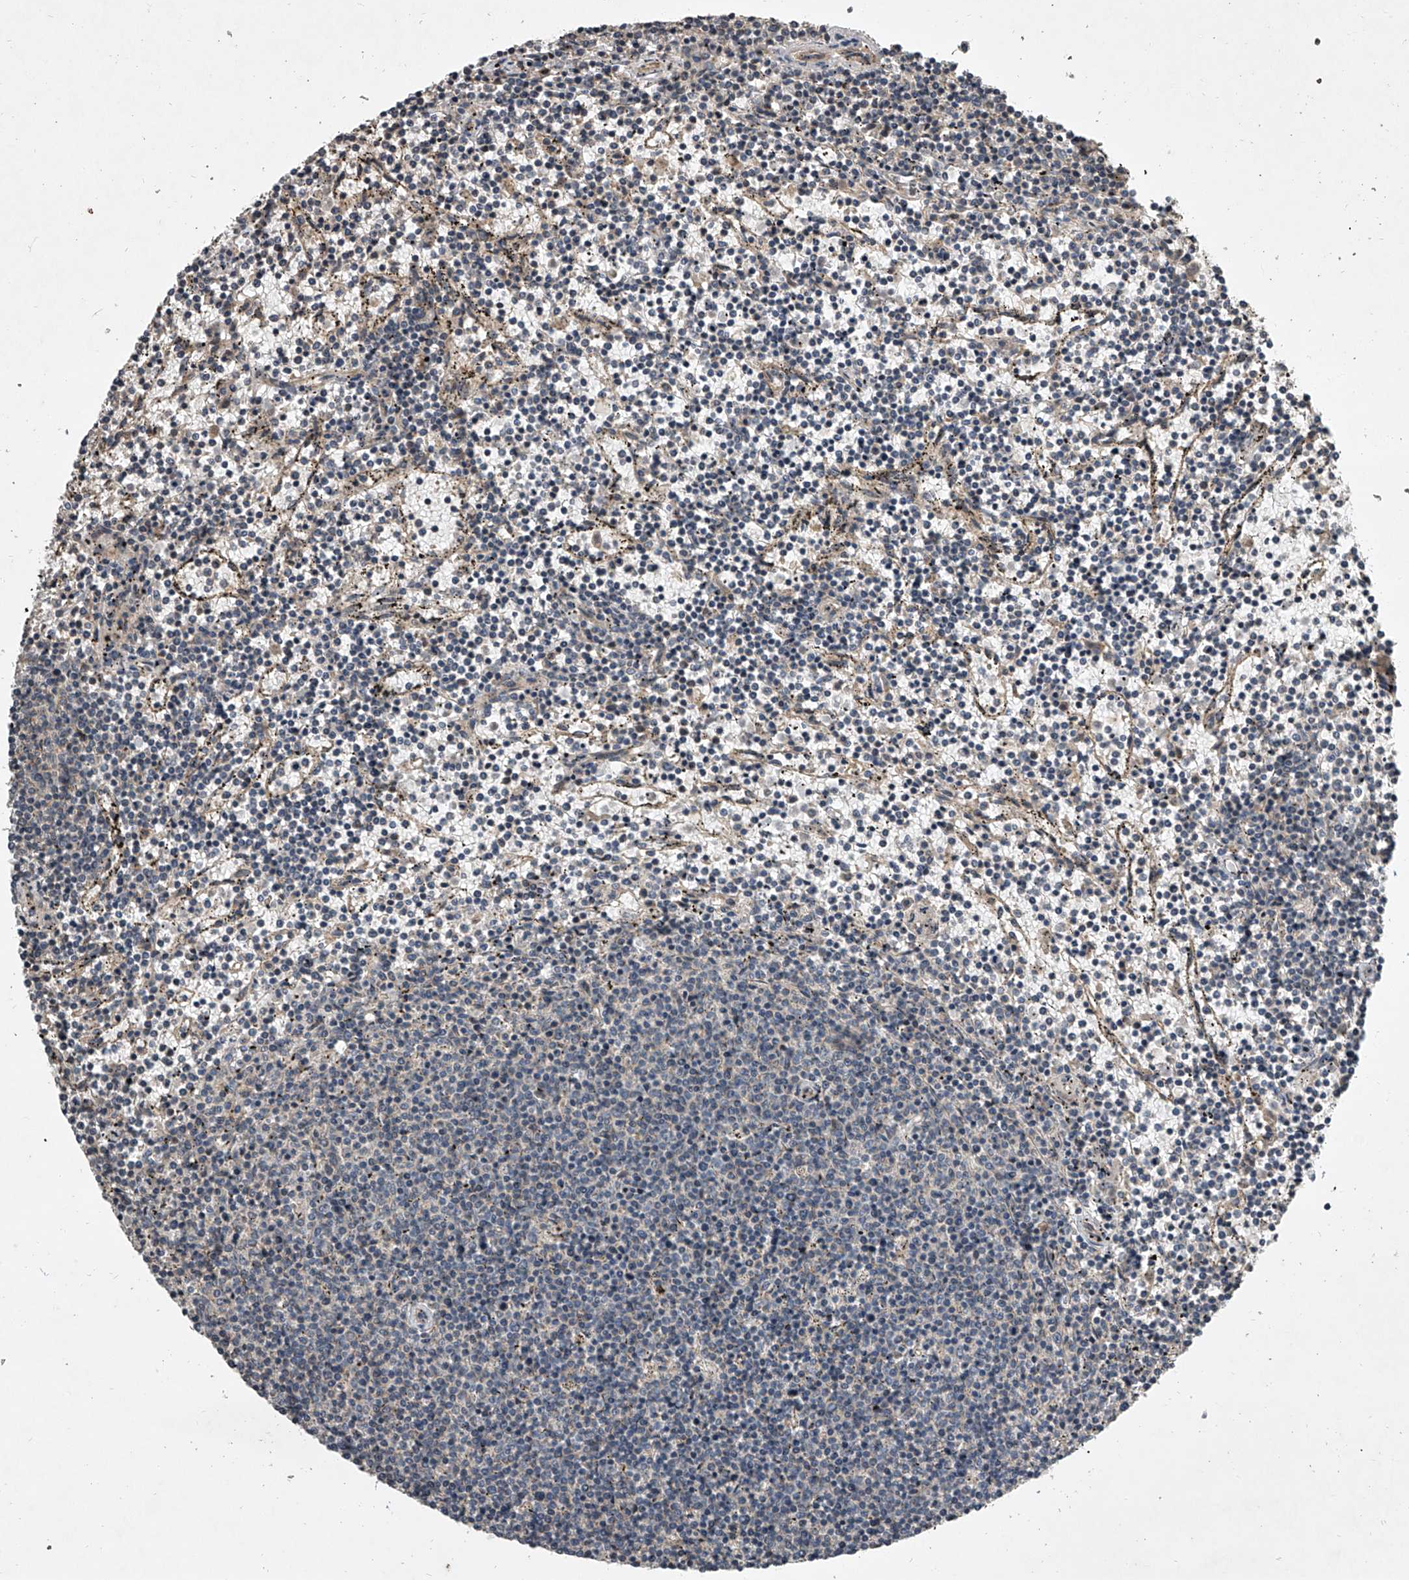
{"staining": {"intensity": "negative", "quantity": "none", "location": "none"}, "tissue": "lymphoma", "cell_type": "Tumor cells", "image_type": "cancer", "snomed": [{"axis": "morphology", "description": "Malignant lymphoma, non-Hodgkin's type, Low grade"}, {"axis": "topography", "description": "Spleen"}], "caption": "Immunohistochemistry histopathology image of neoplastic tissue: low-grade malignant lymphoma, non-Hodgkin's type stained with DAB (3,3'-diaminobenzidine) demonstrates no significant protein positivity in tumor cells.", "gene": "NFS1", "patient": {"sex": "female", "age": 50}}